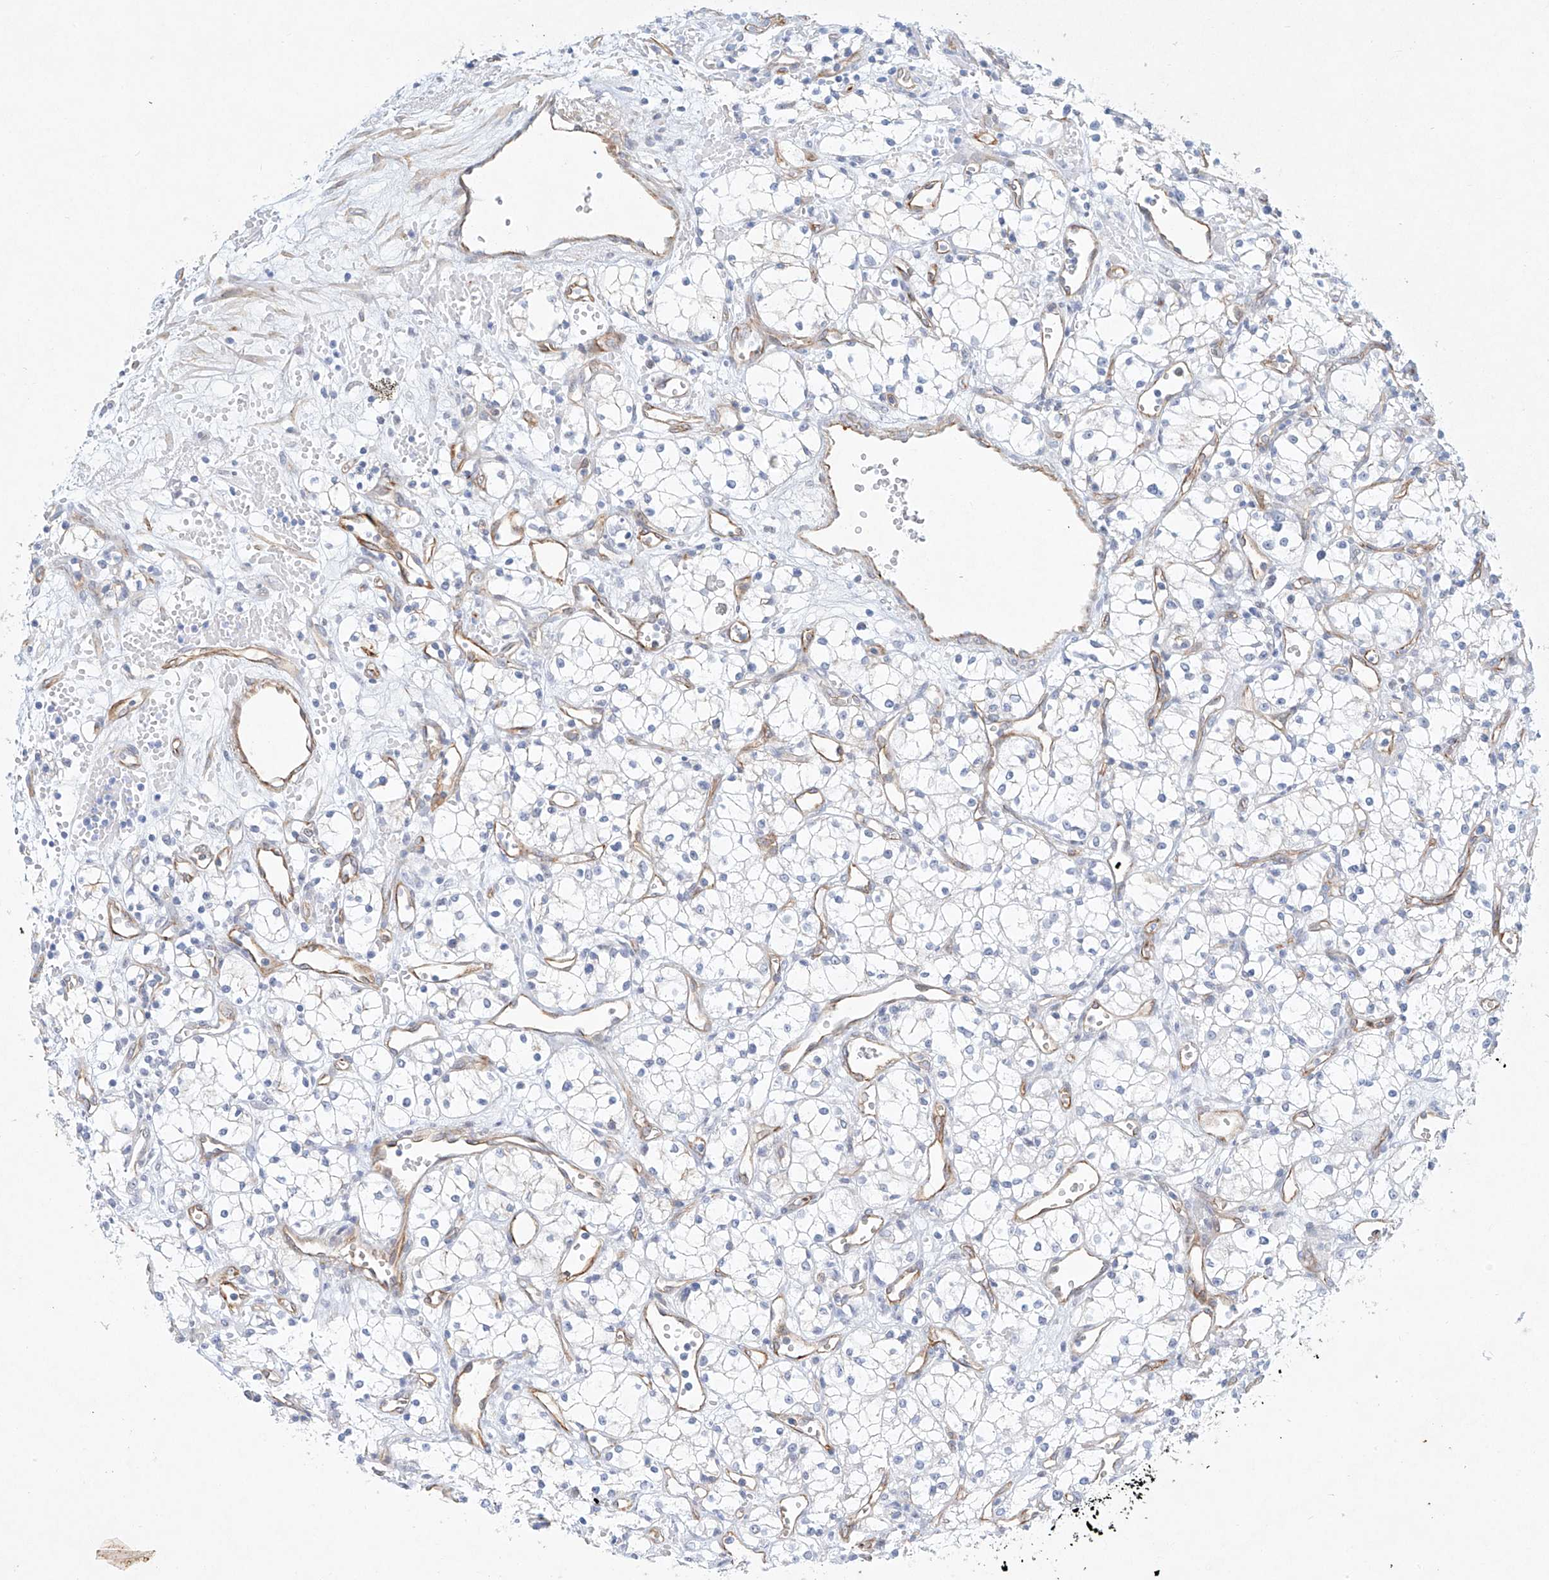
{"staining": {"intensity": "negative", "quantity": "none", "location": "none"}, "tissue": "renal cancer", "cell_type": "Tumor cells", "image_type": "cancer", "snomed": [{"axis": "morphology", "description": "Adenocarcinoma, NOS"}, {"axis": "topography", "description": "Kidney"}], "caption": "Tumor cells are negative for brown protein staining in adenocarcinoma (renal).", "gene": "REEP2", "patient": {"sex": "male", "age": 59}}